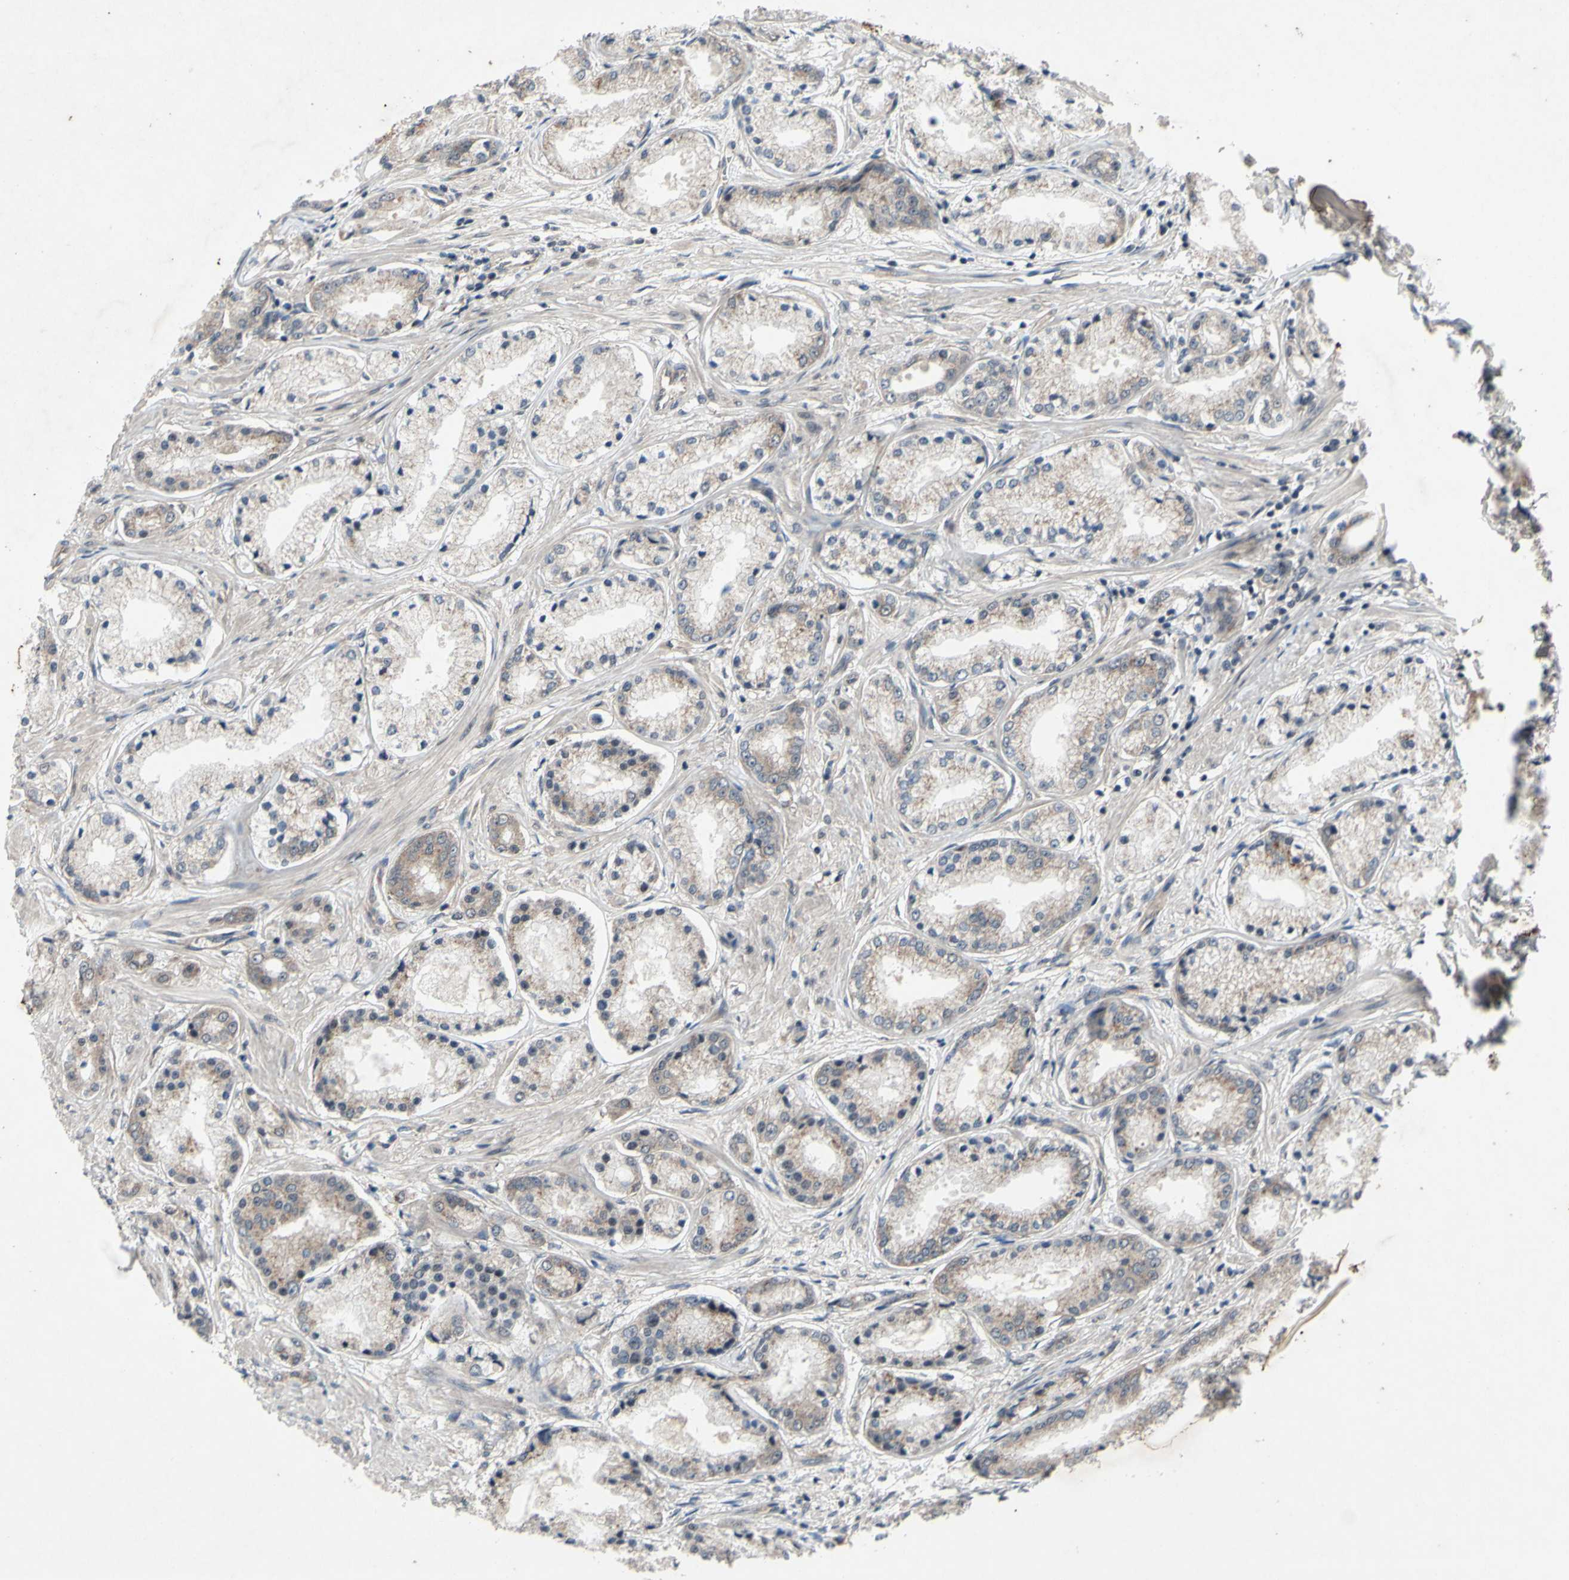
{"staining": {"intensity": "weak", "quantity": "25%-75%", "location": "cytoplasmic/membranous"}, "tissue": "prostate cancer", "cell_type": "Tumor cells", "image_type": "cancer", "snomed": [{"axis": "morphology", "description": "Adenocarcinoma, High grade"}, {"axis": "topography", "description": "Prostate"}], "caption": "Immunohistochemical staining of human adenocarcinoma (high-grade) (prostate) displays weak cytoplasmic/membranous protein positivity in about 25%-75% of tumor cells.", "gene": "TRDMT1", "patient": {"sex": "male", "age": 59}}